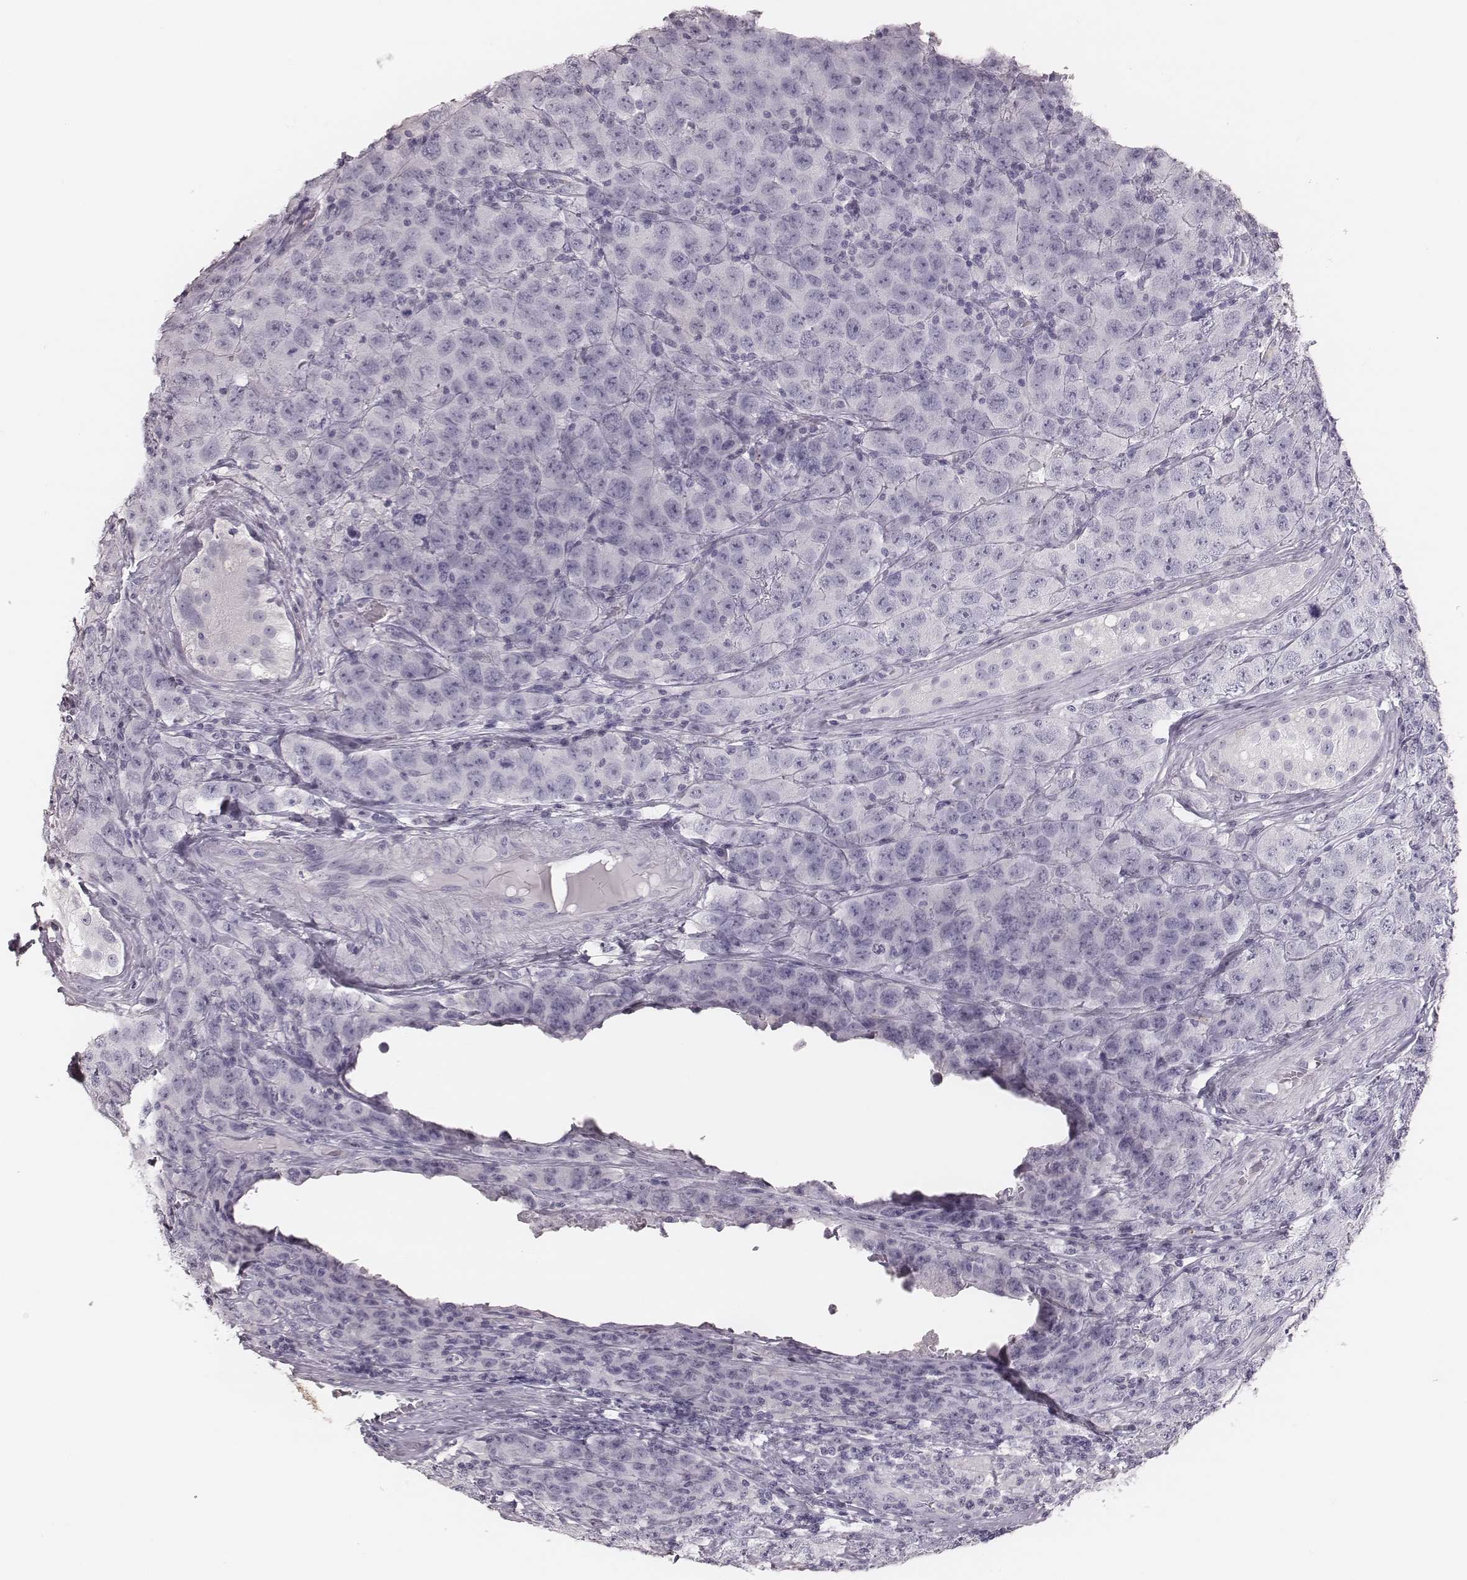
{"staining": {"intensity": "negative", "quantity": "none", "location": "none"}, "tissue": "testis cancer", "cell_type": "Tumor cells", "image_type": "cancer", "snomed": [{"axis": "morphology", "description": "Seminoma, NOS"}, {"axis": "topography", "description": "Testis"}], "caption": "Tumor cells are negative for brown protein staining in testis cancer. (DAB (3,3'-diaminobenzidine) immunohistochemistry, high magnification).", "gene": "ZNF365", "patient": {"sex": "male", "age": 52}}